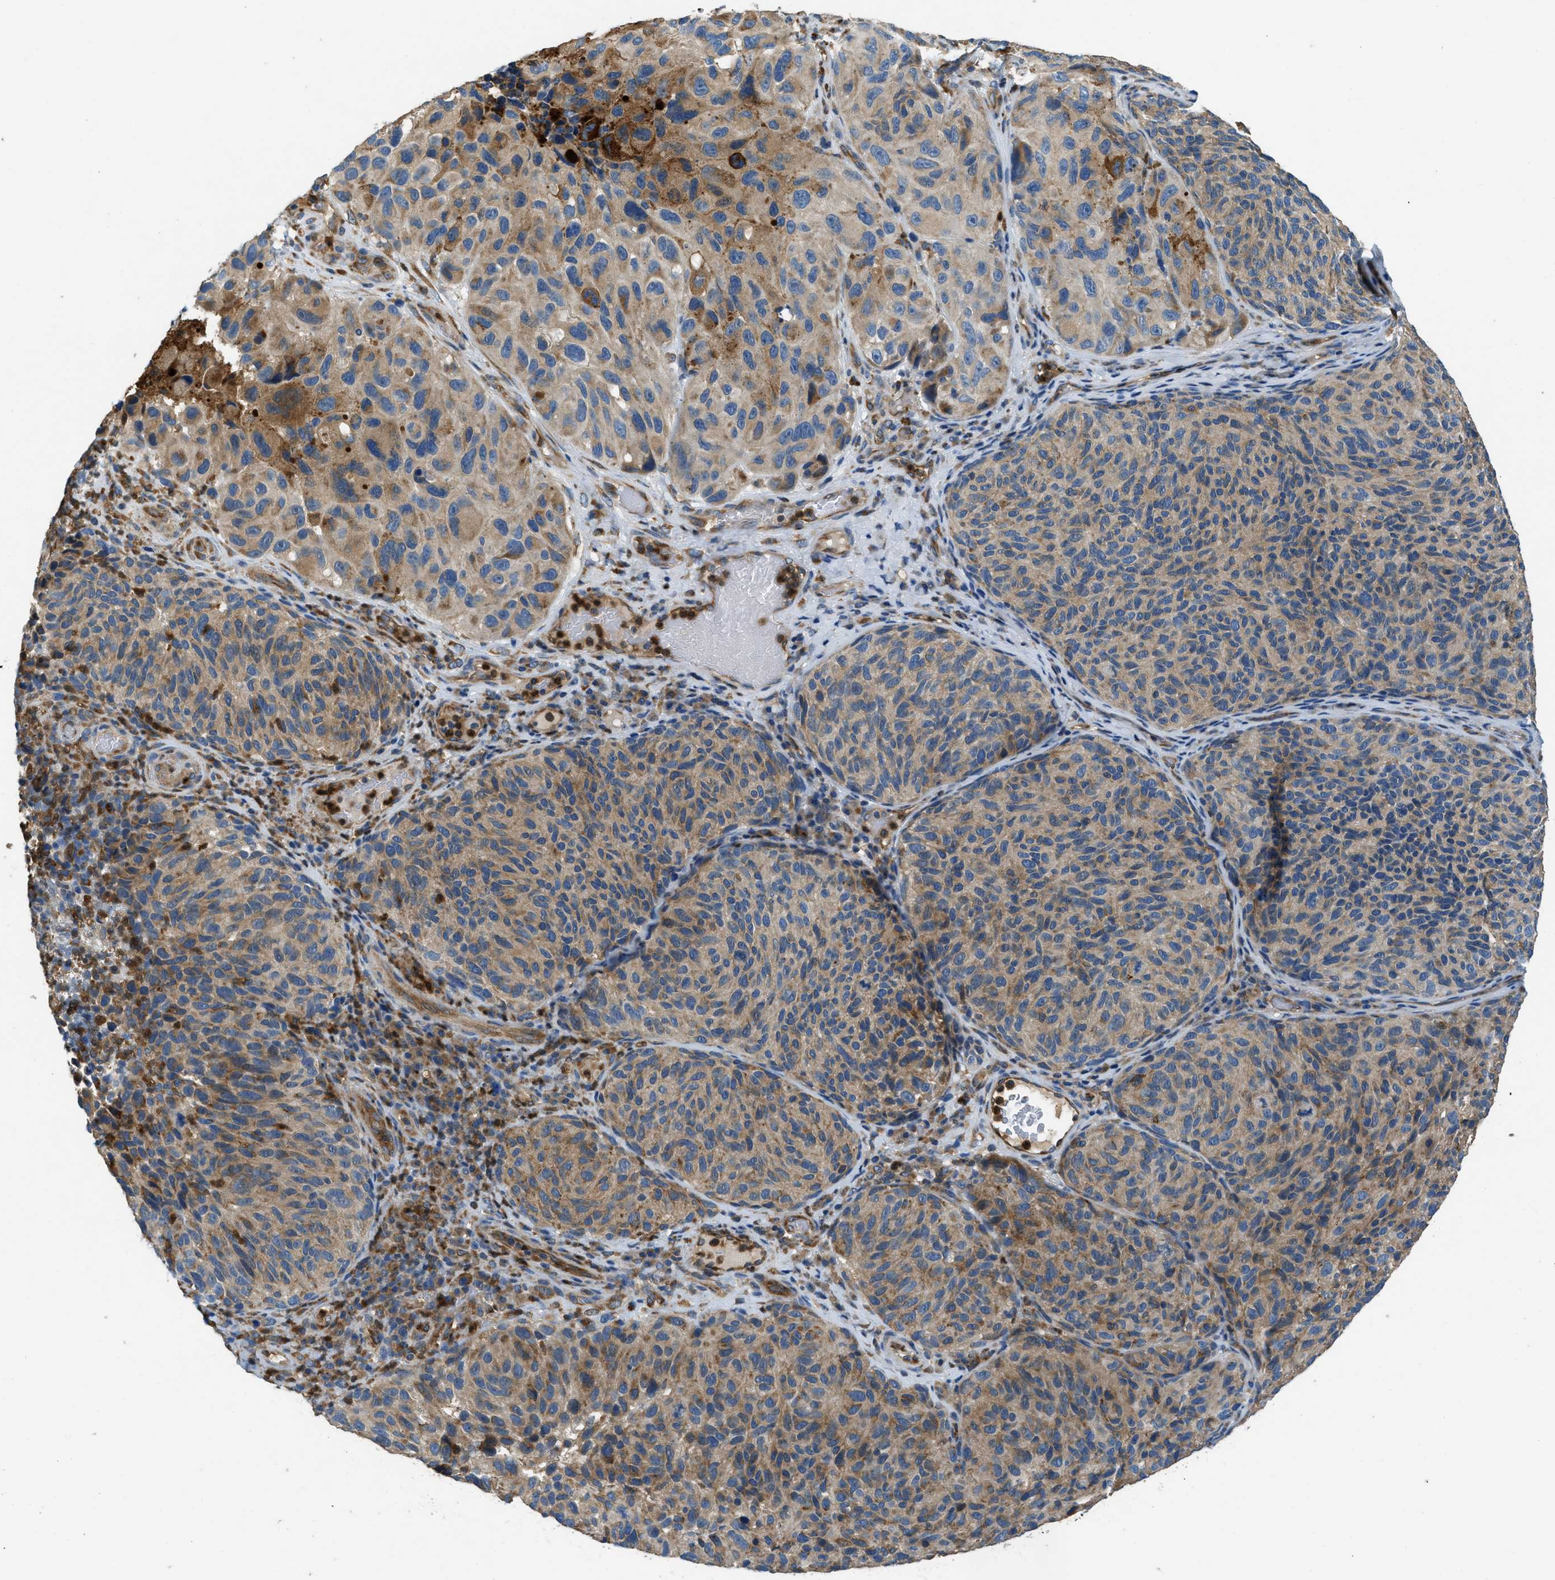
{"staining": {"intensity": "moderate", "quantity": "25%-75%", "location": "cytoplasmic/membranous"}, "tissue": "melanoma", "cell_type": "Tumor cells", "image_type": "cancer", "snomed": [{"axis": "morphology", "description": "Malignant melanoma, NOS"}, {"axis": "topography", "description": "Skin"}], "caption": "Human melanoma stained for a protein (brown) demonstrates moderate cytoplasmic/membranous positive positivity in about 25%-75% of tumor cells.", "gene": "GIMAP8", "patient": {"sex": "female", "age": 73}}